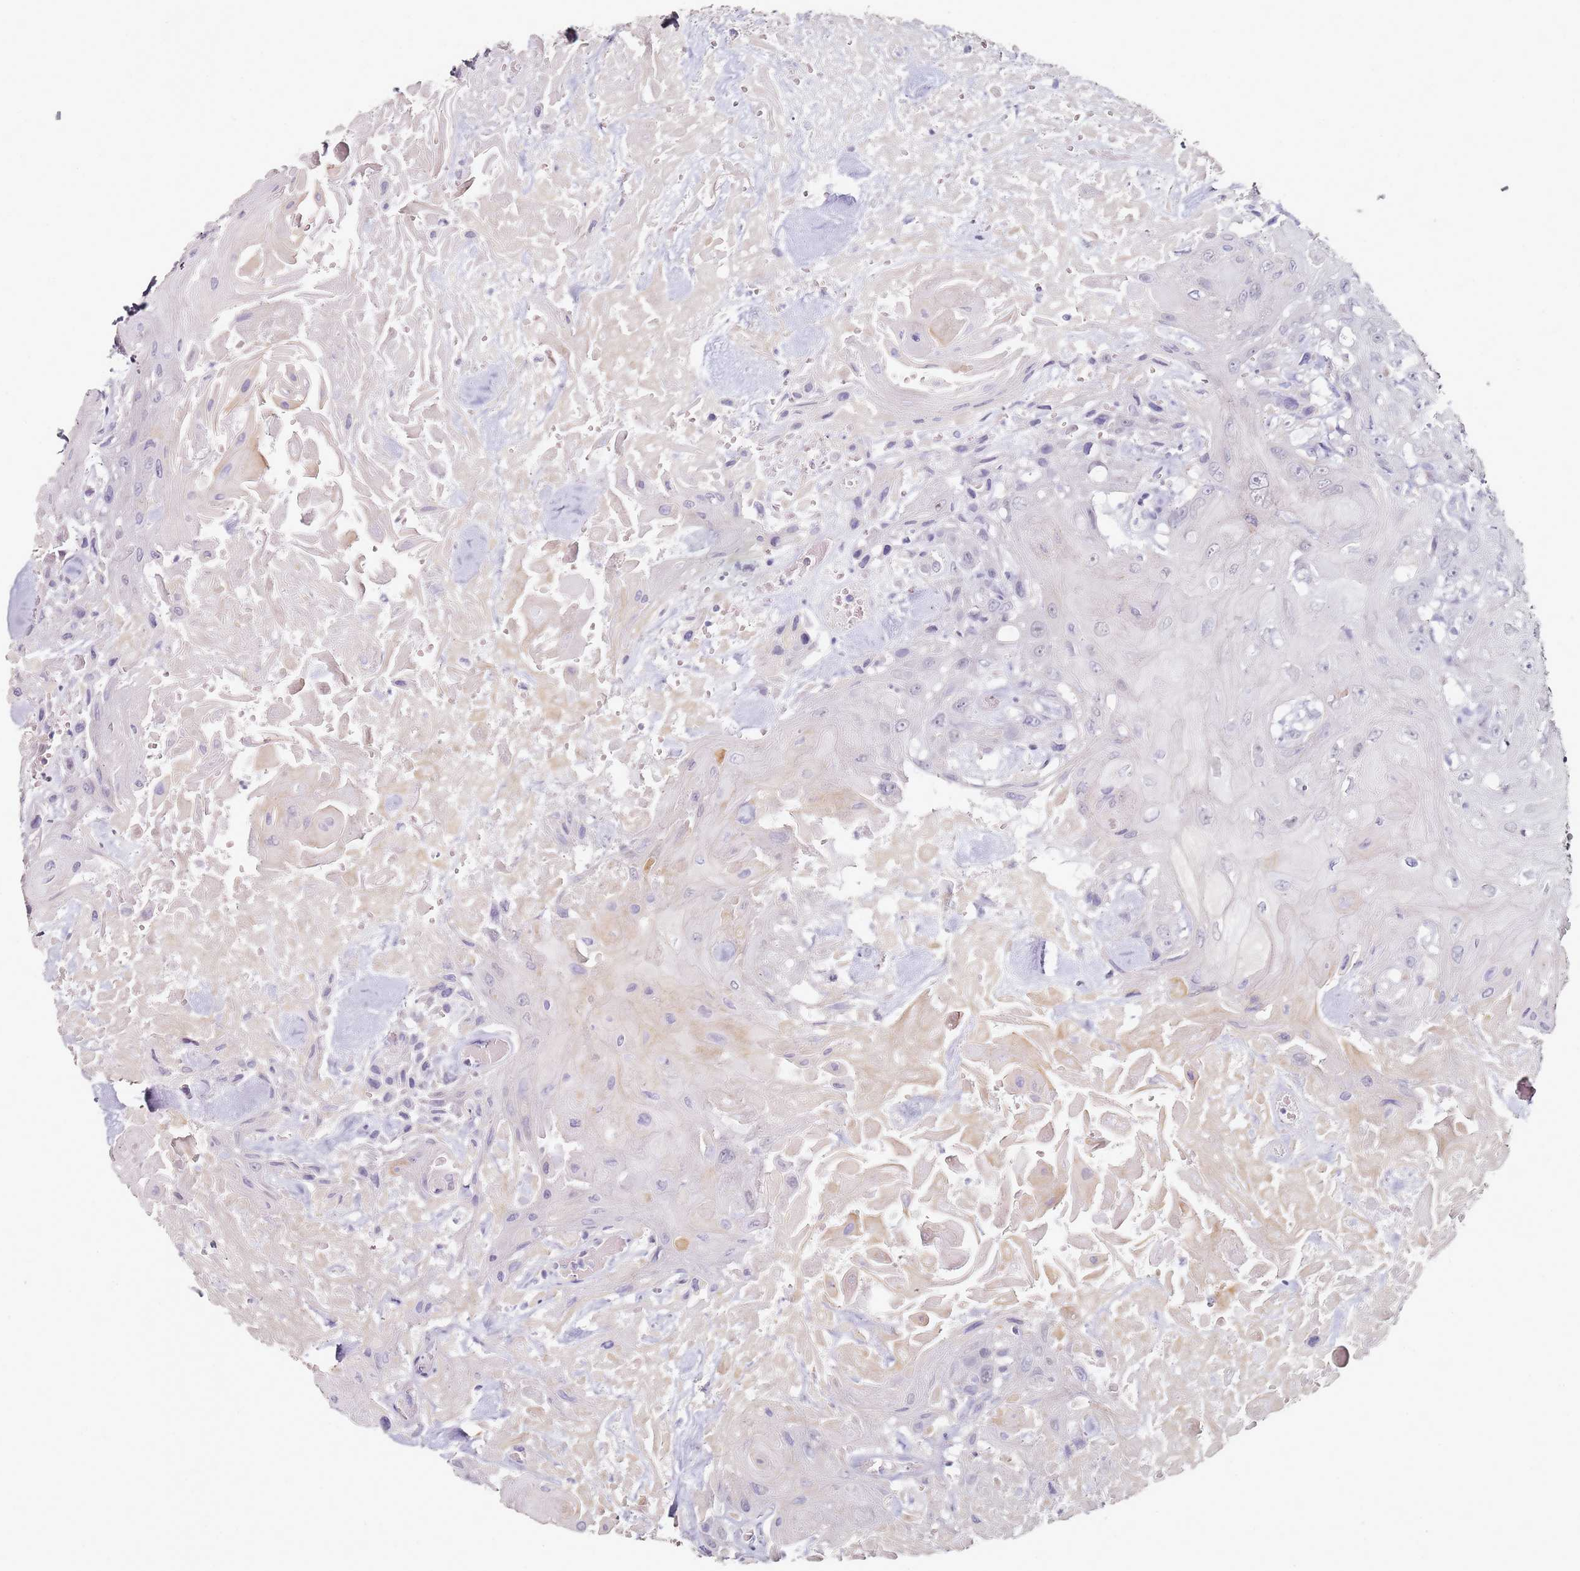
{"staining": {"intensity": "negative", "quantity": "none", "location": "none"}, "tissue": "head and neck cancer", "cell_type": "Tumor cells", "image_type": "cancer", "snomed": [{"axis": "morphology", "description": "Squamous cell carcinoma, NOS"}, {"axis": "topography", "description": "Head-Neck"}], "caption": "Immunohistochemistry (IHC) of human head and neck cancer (squamous cell carcinoma) exhibits no positivity in tumor cells.", "gene": "DNAH11", "patient": {"sex": "male", "age": 81}}